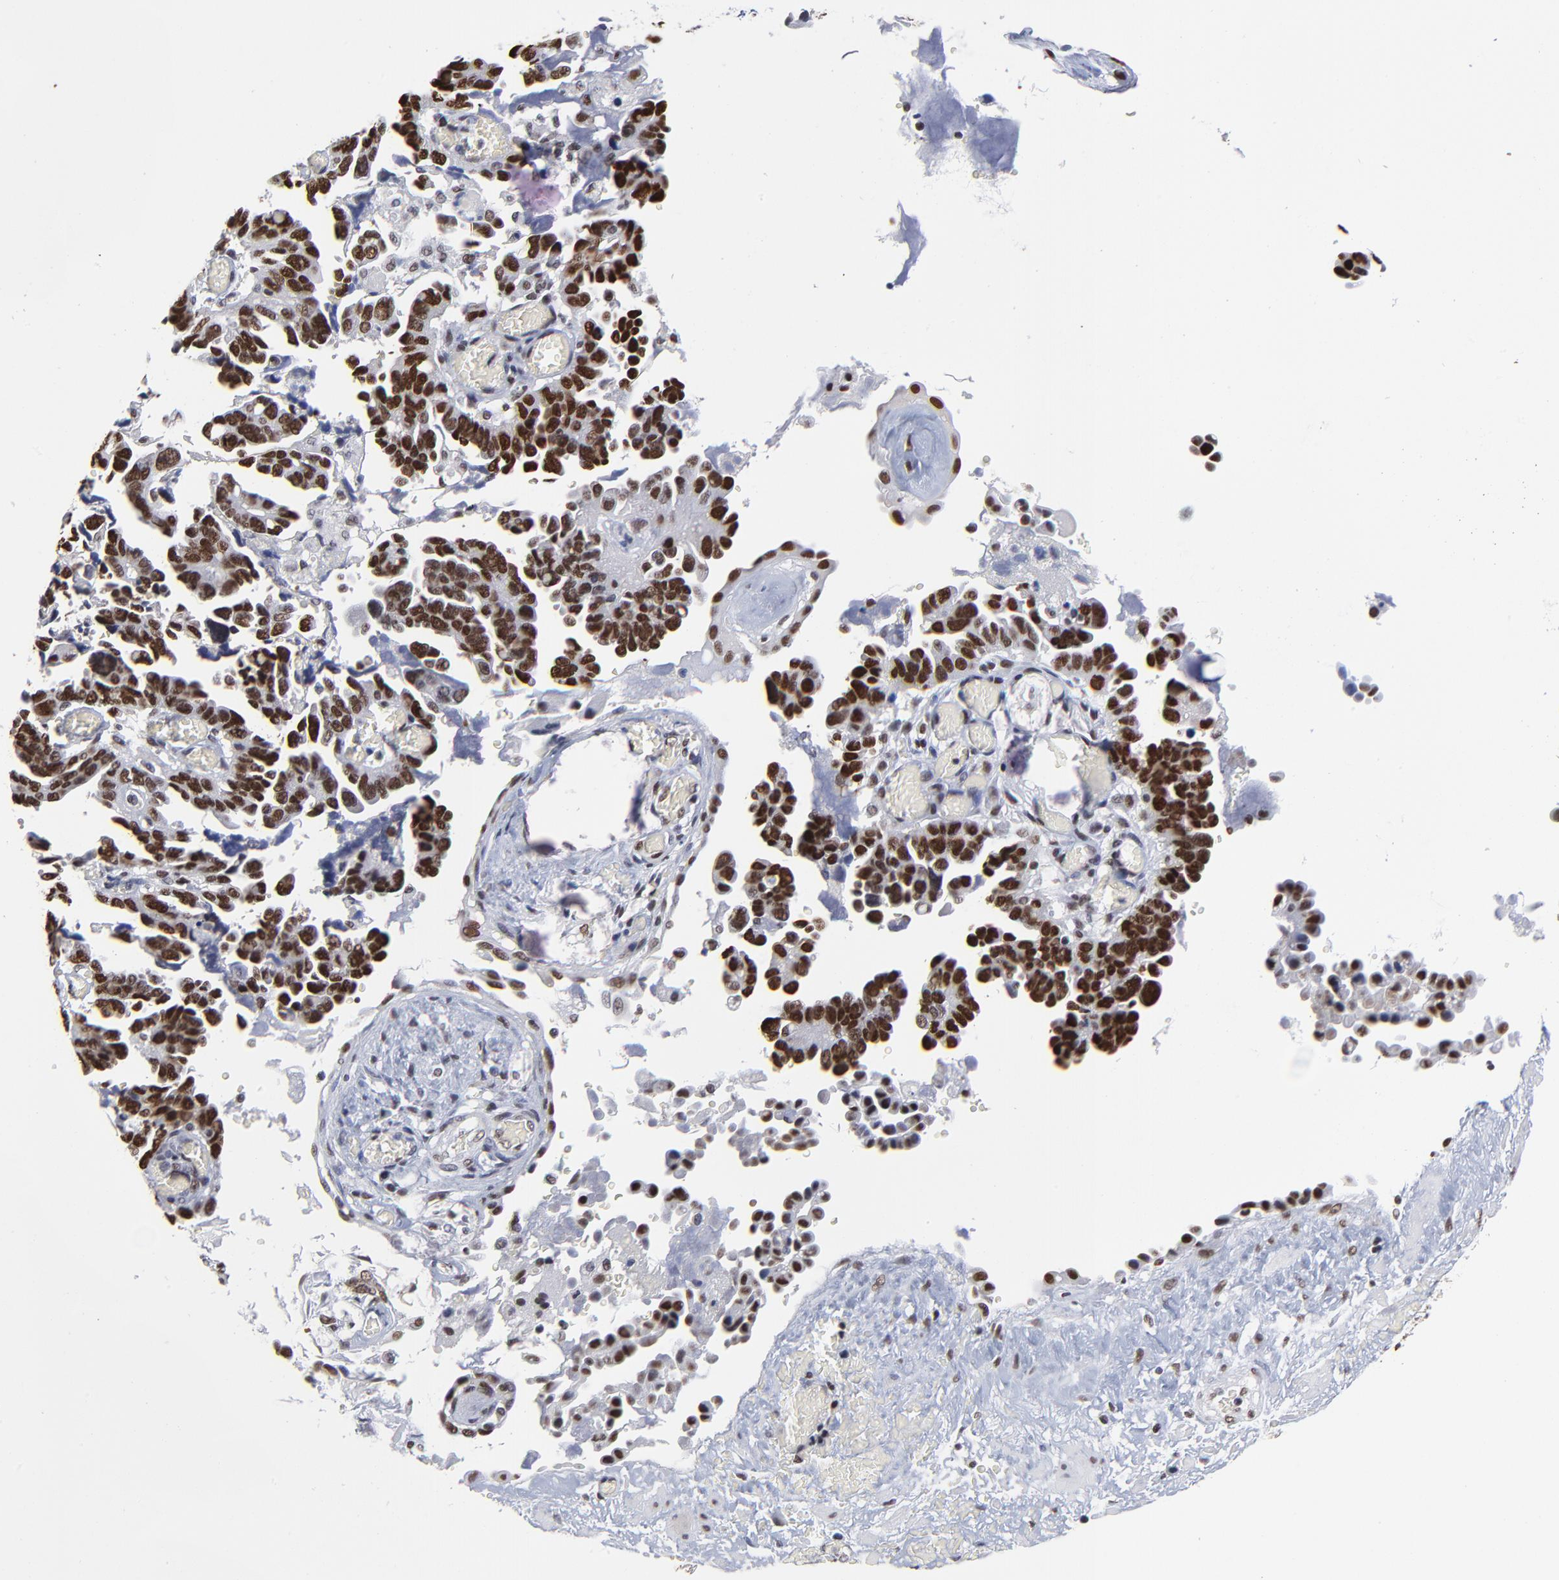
{"staining": {"intensity": "strong", "quantity": ">75%", "location": "nuclear"}, "tissue": "ovarian cancer", "cell_type": "Tumor cells", "image_type": "cancer", "snomed": [{"axis": "morphology", "description": "Cystadenocarcinoma, serous, NOS"}, {"axis": "topography", "description": "Ovary"}], "caption": "Protein expression analysis of serous cystadenocarcinoma (ovarian) displays strong nuclear expression in about >75% of tumor cells.", "gene": "ZMYM3", "patient": {"sex": "female", "age": 63}}